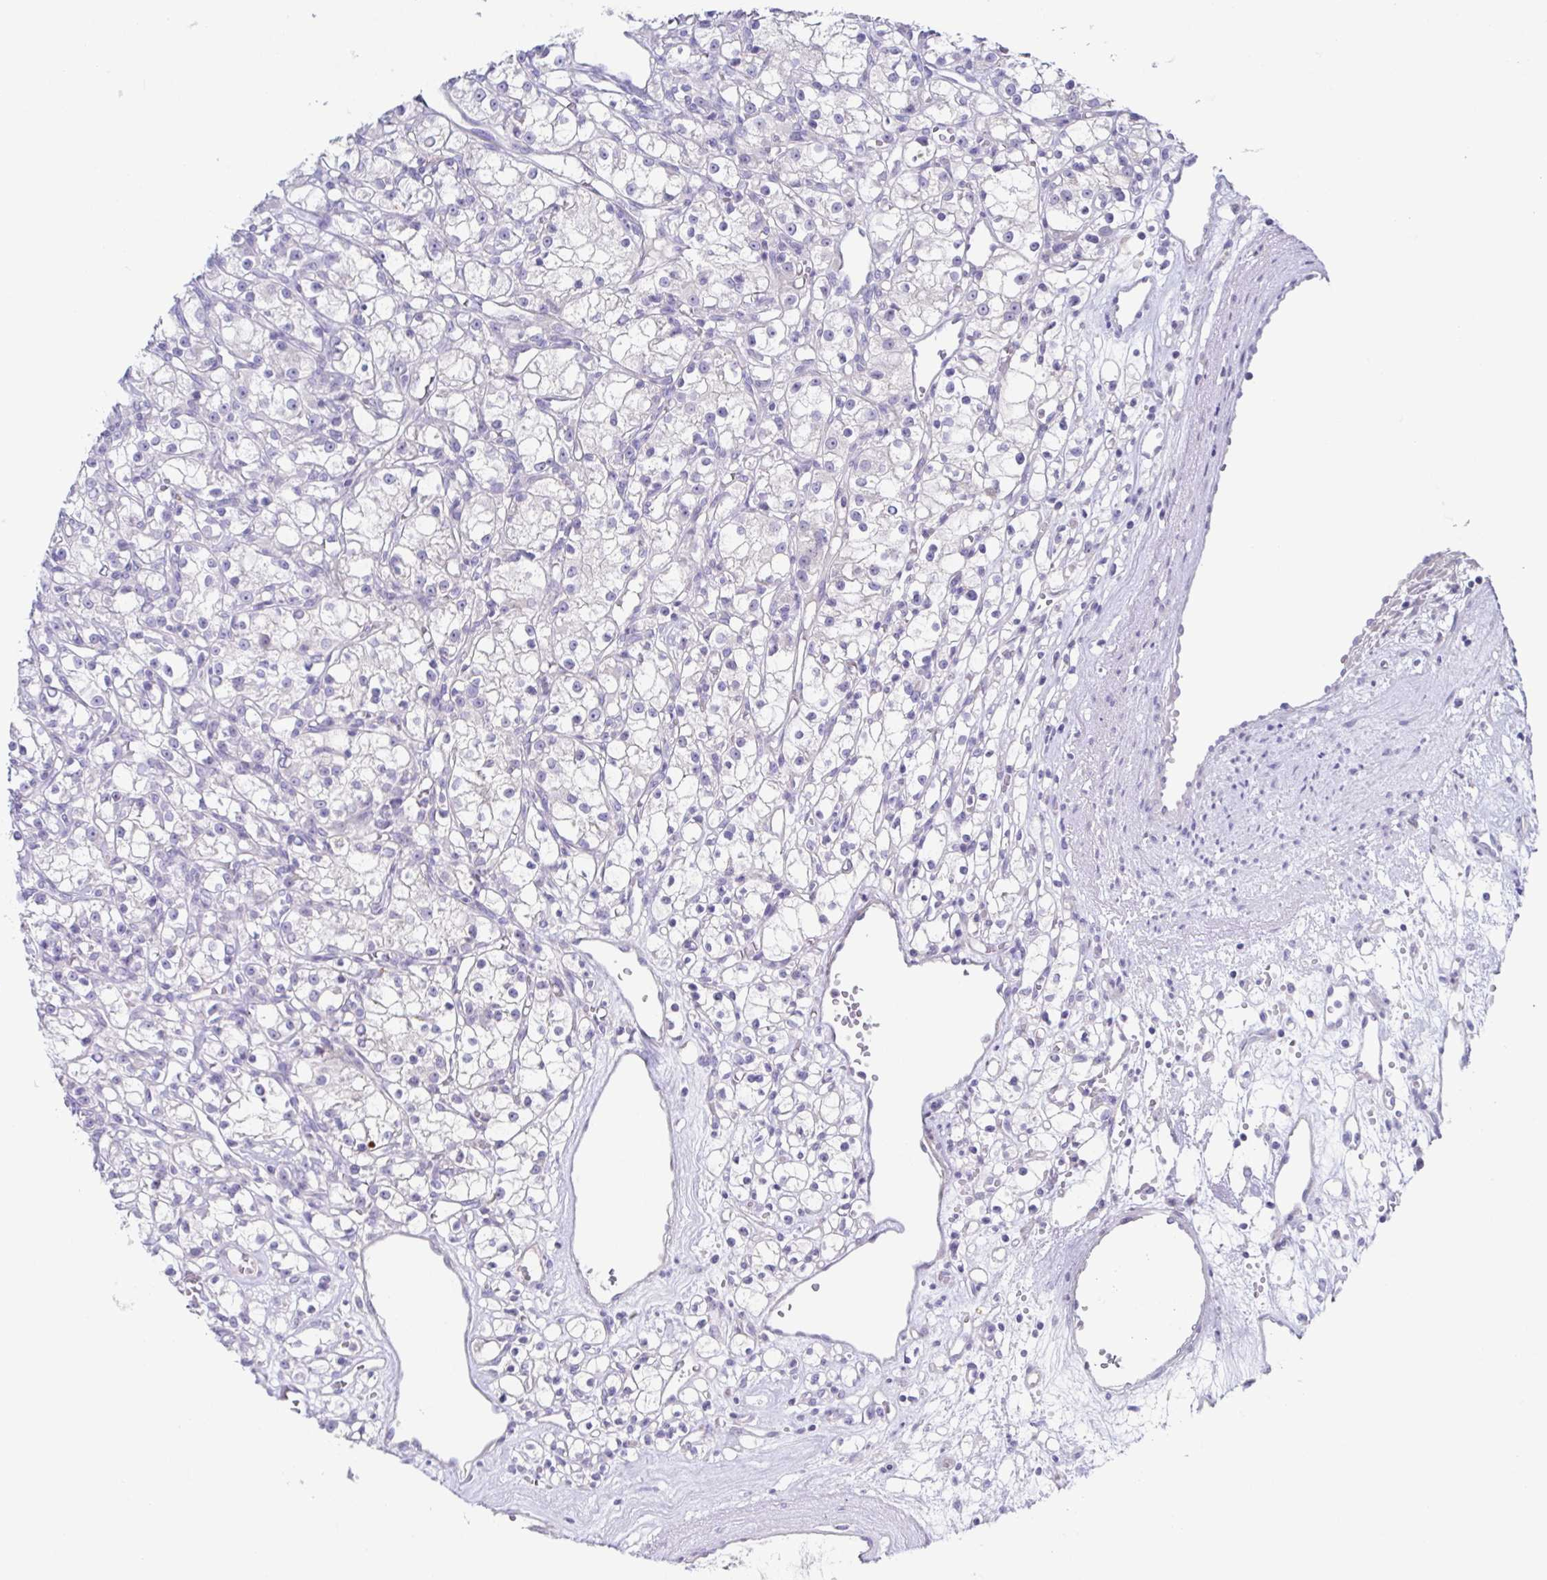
{"staining": {"intensity": "negative", "quantity": "none", "location": "none"}, "tissue": "renal cancer", "cell_type": "Tumor cells", "image_type": "cancer", "snomed": [{"axis": "morphology", "description": "Adenocarcinoma, NOS"}, {"axis": "topography", "description": "Kidney"}], "caption": "This micrograph is of renal adenocarcinoma stained with immunohistochemistry (IHC) to label a protein in brown with the nuclei are counter-stained blue. There is no expression in tumor cells.", "gene": "HTR2A", "patient": {"sex": "female", "age": 59}}